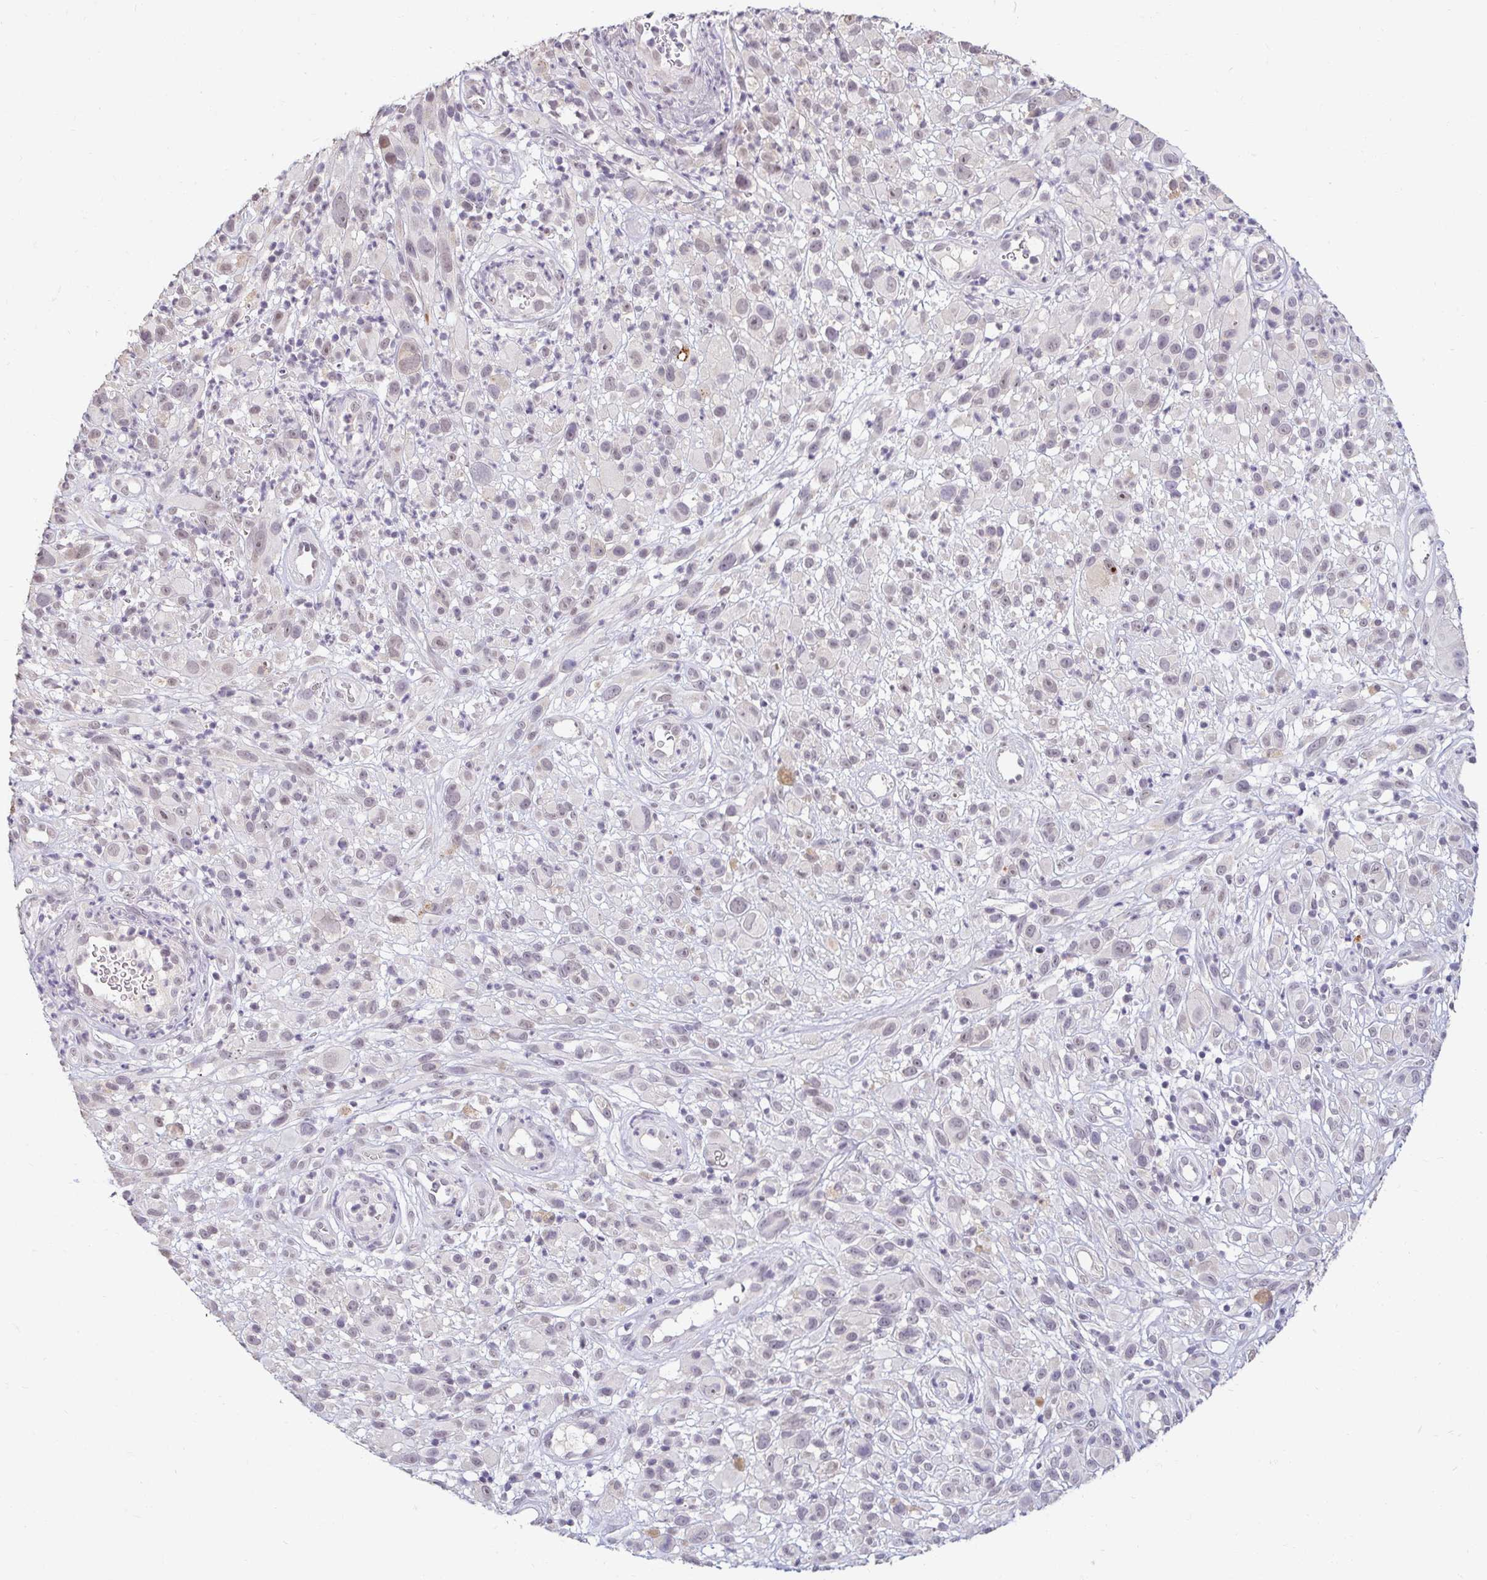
{"staining": {"intensity": "negative", "quantity": "none", "location": "none"}, "tissue": "melanoma", "cell_type": "Tumor cells", "image_type": "cancer", "snomed": [{"axis": "morphology", "description": "Malignant melanoma, NOS"}, {"axis": "topography", "description": "Skin"}], "caption": "IHC of human melanoma exhibits no staining in tumor cells.", "gene": "DDN", "patient": {"sex": "male", "age": 68}}